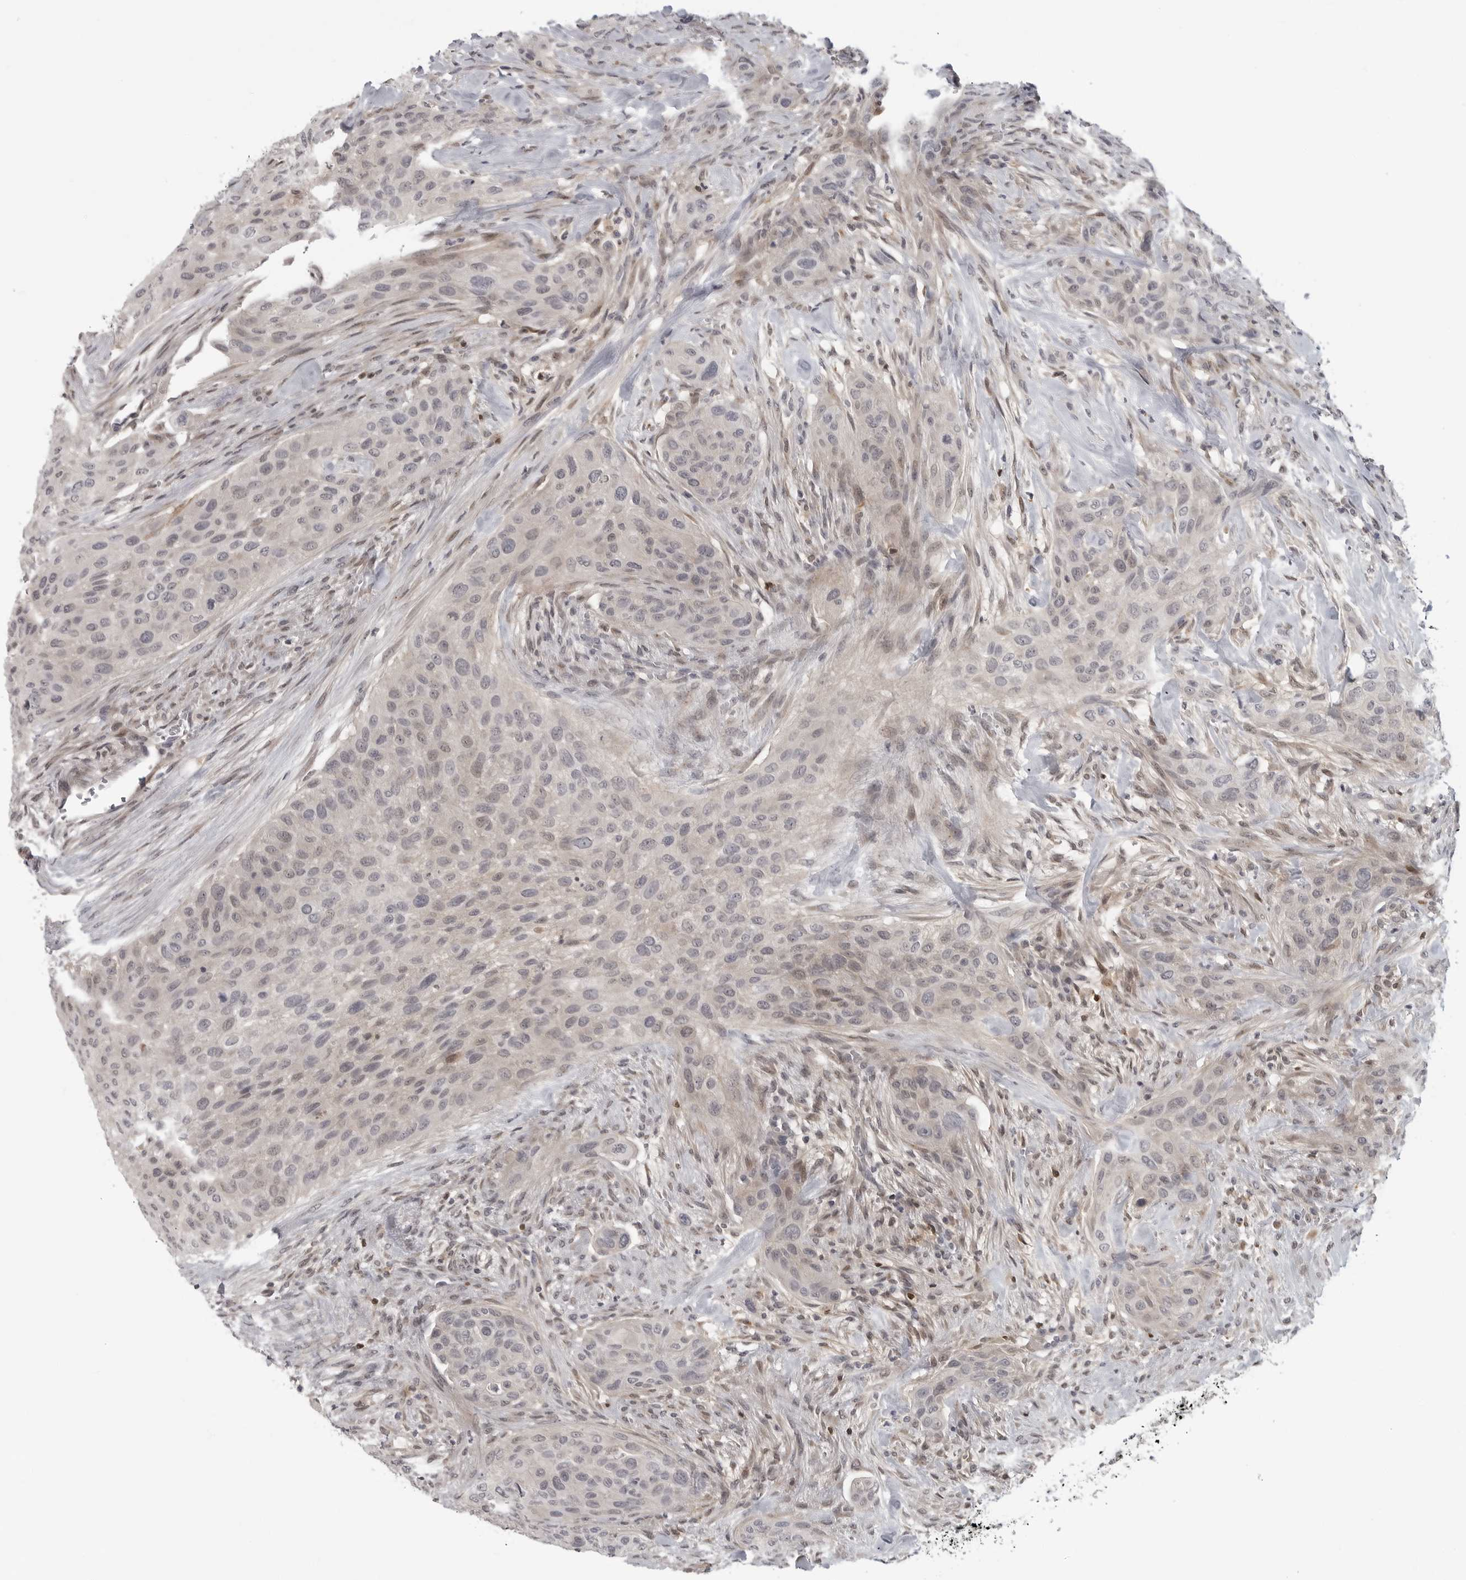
{"staining": {"intensity": "negative", "quantity": "none", "location": "none"}, "tissue": "urothelial cancer", "cell_type": "Tumor cells", "image_type": "cancer", "snomed": [{"axis": "morphology", "description": "Urothelial carcinoma, High grade"}, {"axis": "topography", "description": "Urinary bladder"}], "caption": "Tumor cells are negative for protein expression in human urothelial cancer. (Stains: DAB immunohistochemistry (IHC) with hematoxylin counter stain, Microscopy: brightfield microscopy at high magnification).", "gene": "CTIF", "patient": {"sex": "male", "age": 35}}